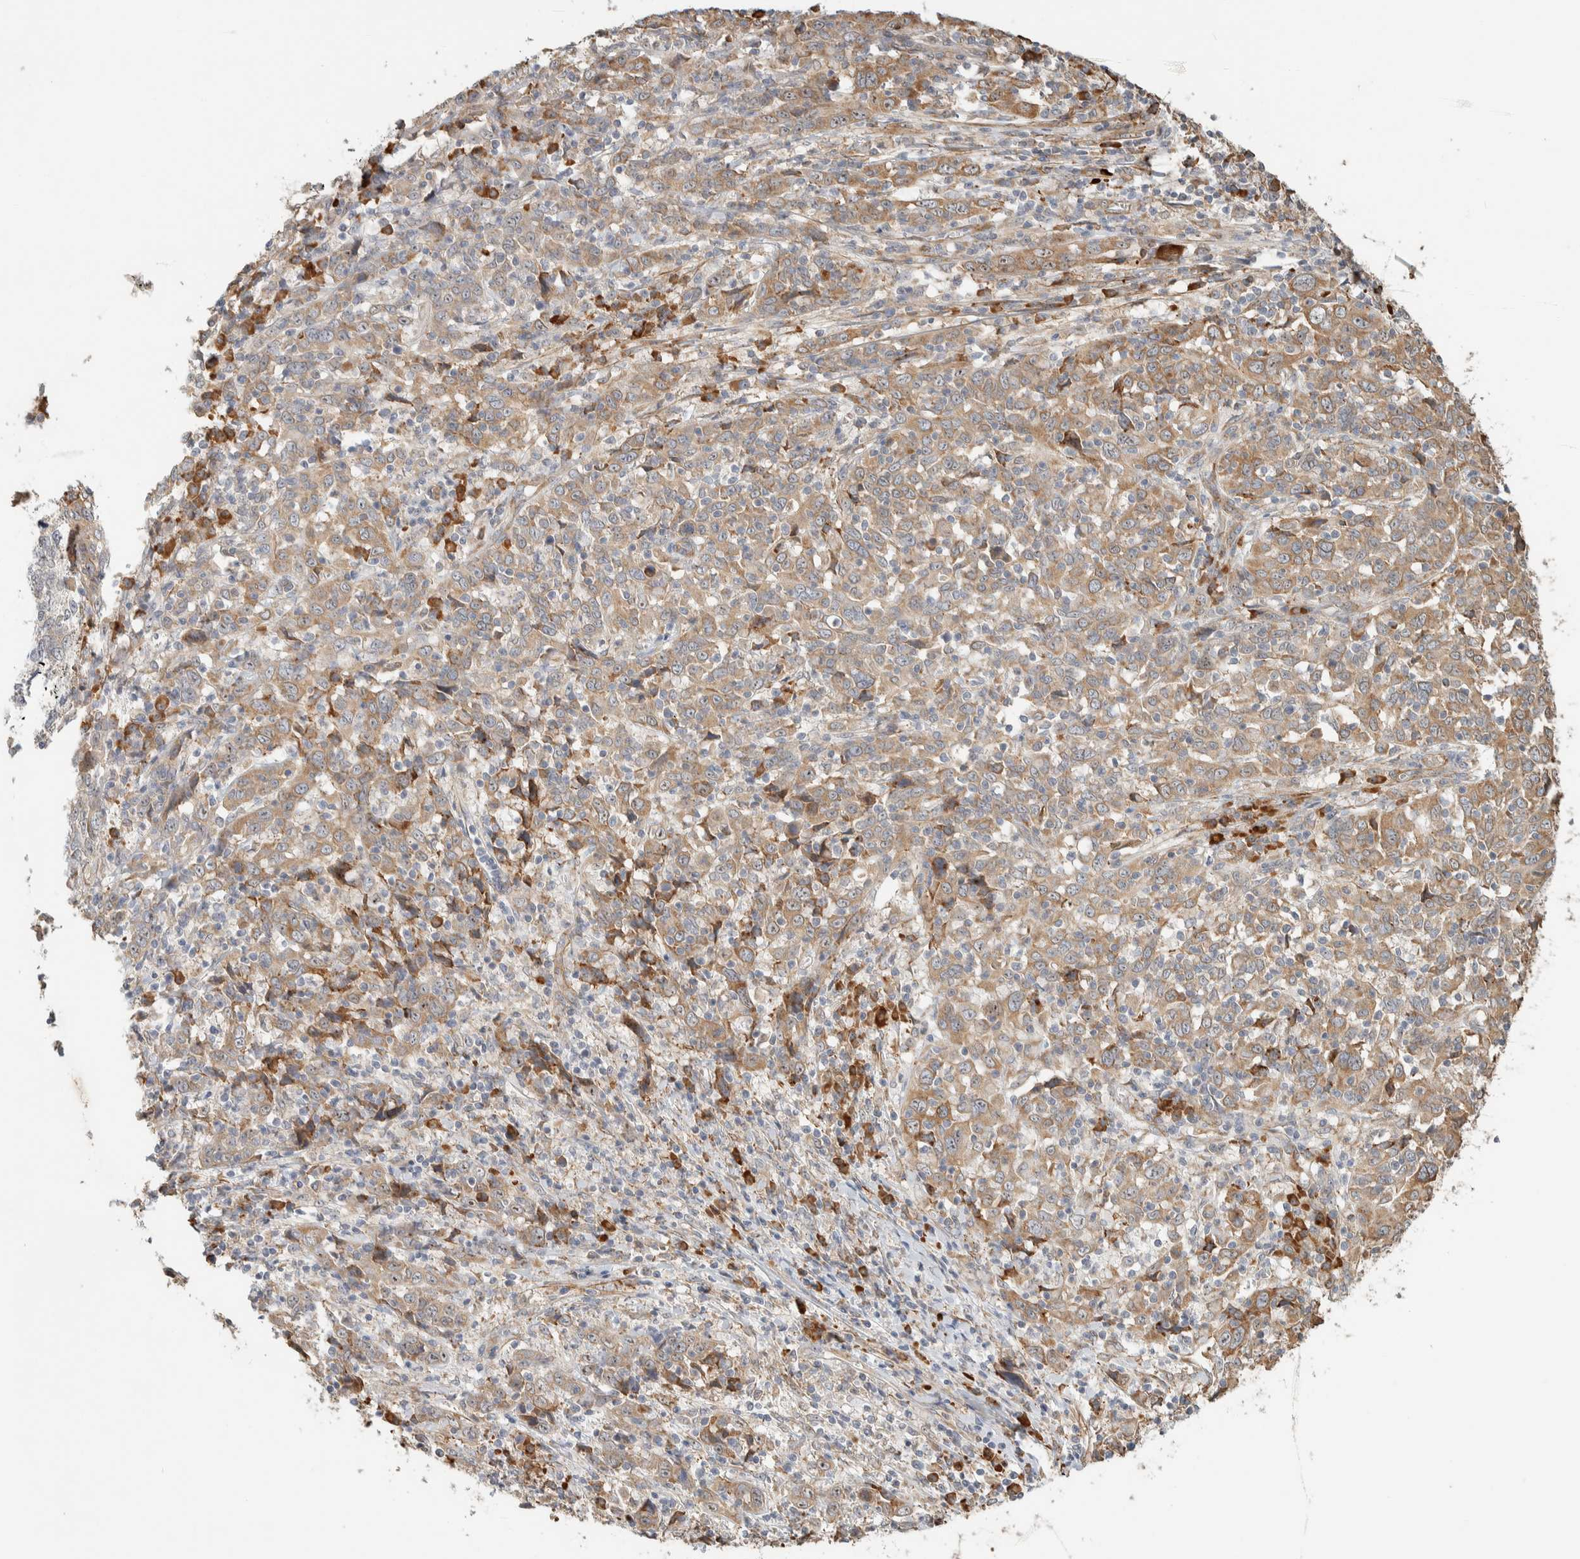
{"staining": {"intensity": "weak", "quantity": ">75%", "location": "cytoplasmic/membranous"}, "tissue": "cervical cancer", "cell_type": "Tumor cells", "image_type": "cancer", "snomed": [{"axis": "morphology", "description": "Squamous cell carcinoma, NOS"}, {"axis": "topography", "description": "Cervix"}], "caption": "Cervical cancer (squamous cell carcinoma) was stained to show a protein in brown. There is low levels of weak cytoplasmic/membranous positivity in approximately >75% of tumor cells. The staining is performed using DAB (3,3'-diaminobenzidine) brown chromogen to label protein expression. The nuclei are counter-stained blue using hematoxylin.", "gene": "KLHL40", "patient": {"sex": "female", "age": 46}}